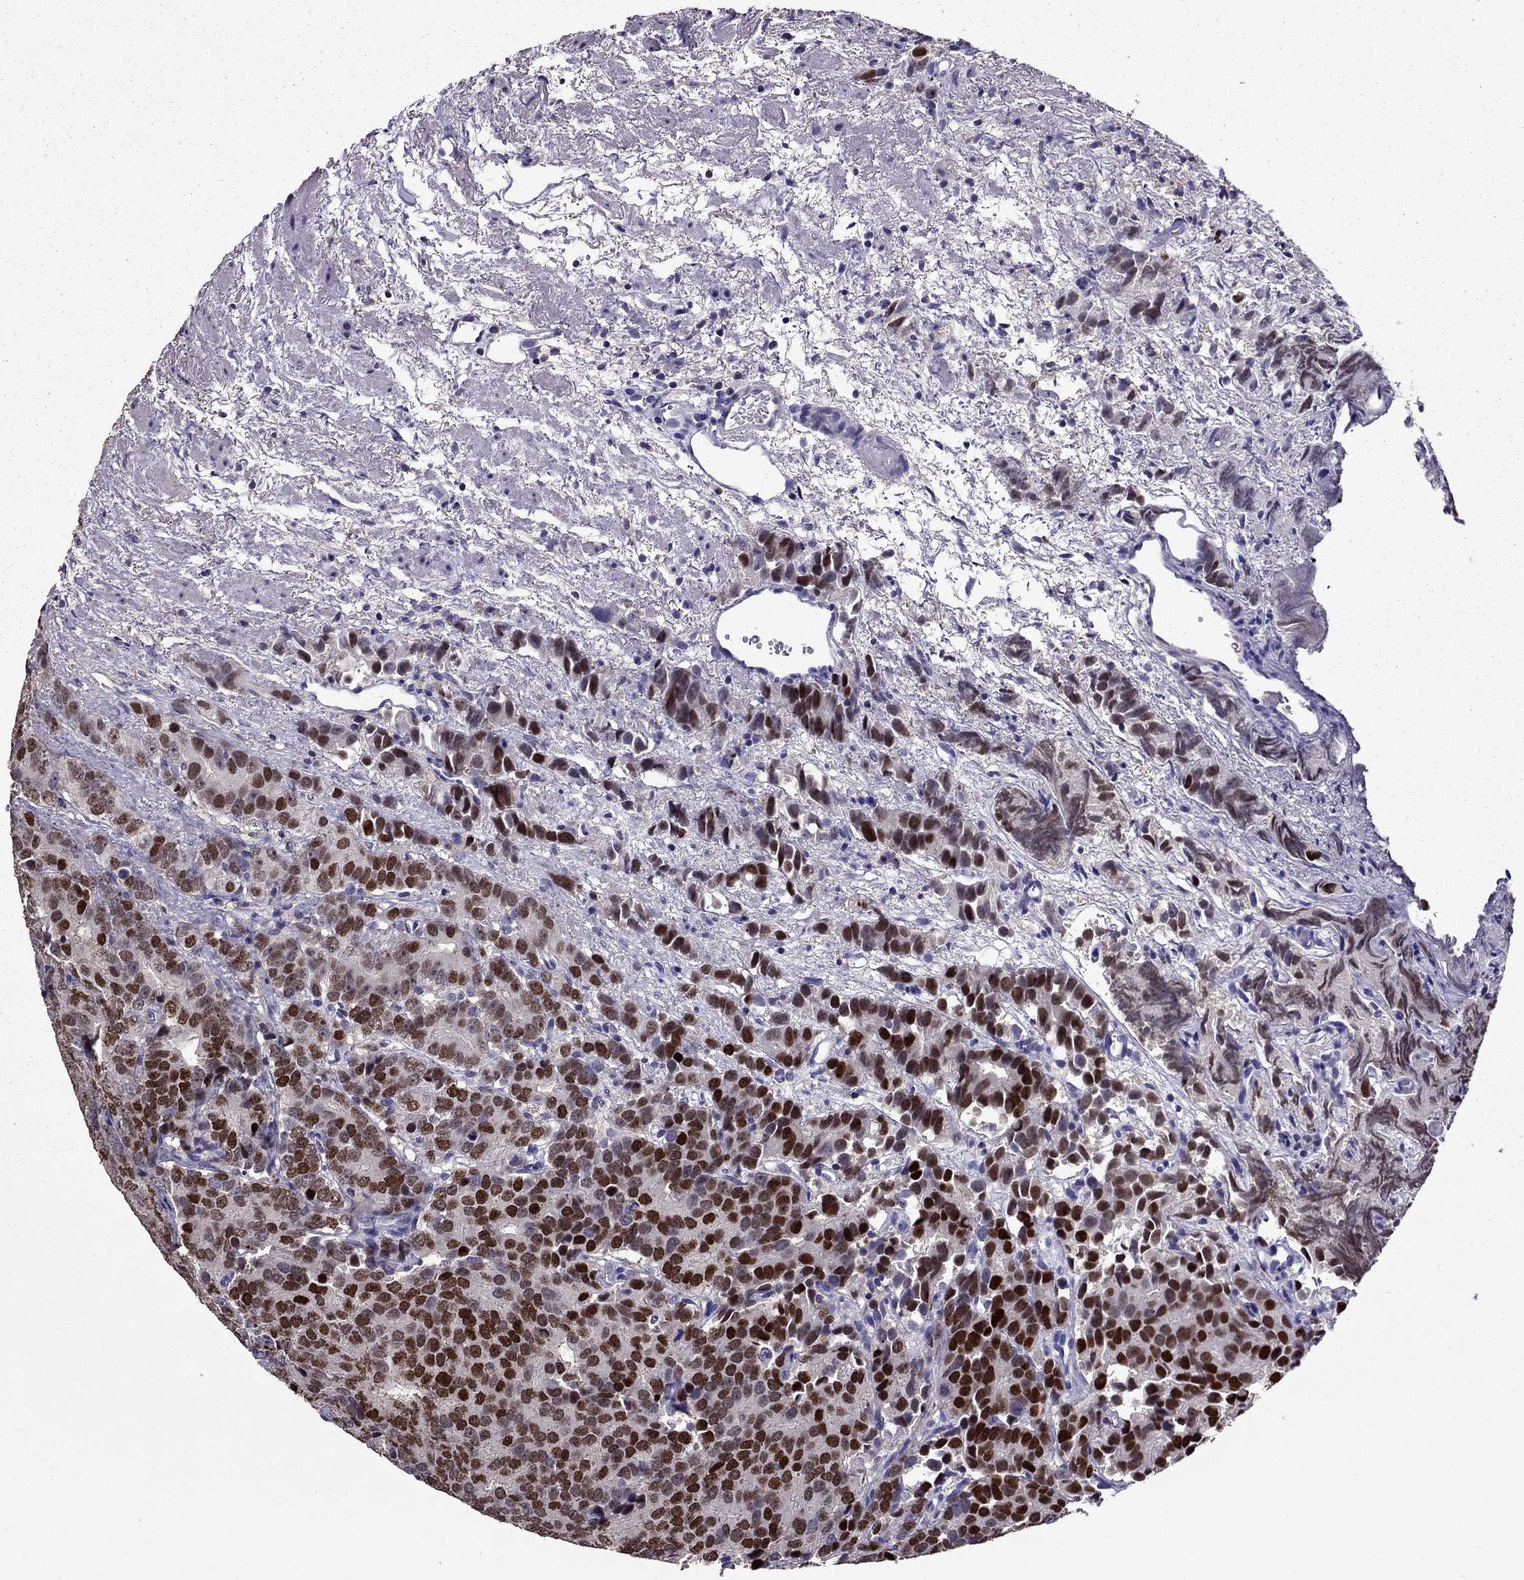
{"staining": {"intensity": "strong", "quantity": ">75%", "location": "nuclear"}, "tissue": "prostate cancer", "cell_type": "Tumor cells", "image_type": "cancer", "snomed": [{"axis": "morphology", "description": "Adenocarcinoma, High grade"}, {"axis": "topography", "description": "Prostate"}], "caption": "Prostate high-grade adenocarcinoma was stained to show a protein in brown. There is high levels of strong nuclear positivity in approximately >75% of tumor cells. (Brightfield microscopy of DAB IHC at high magnification).", "gene": "NKX3-1", "patient": {"sex": "male", "age": 90}}